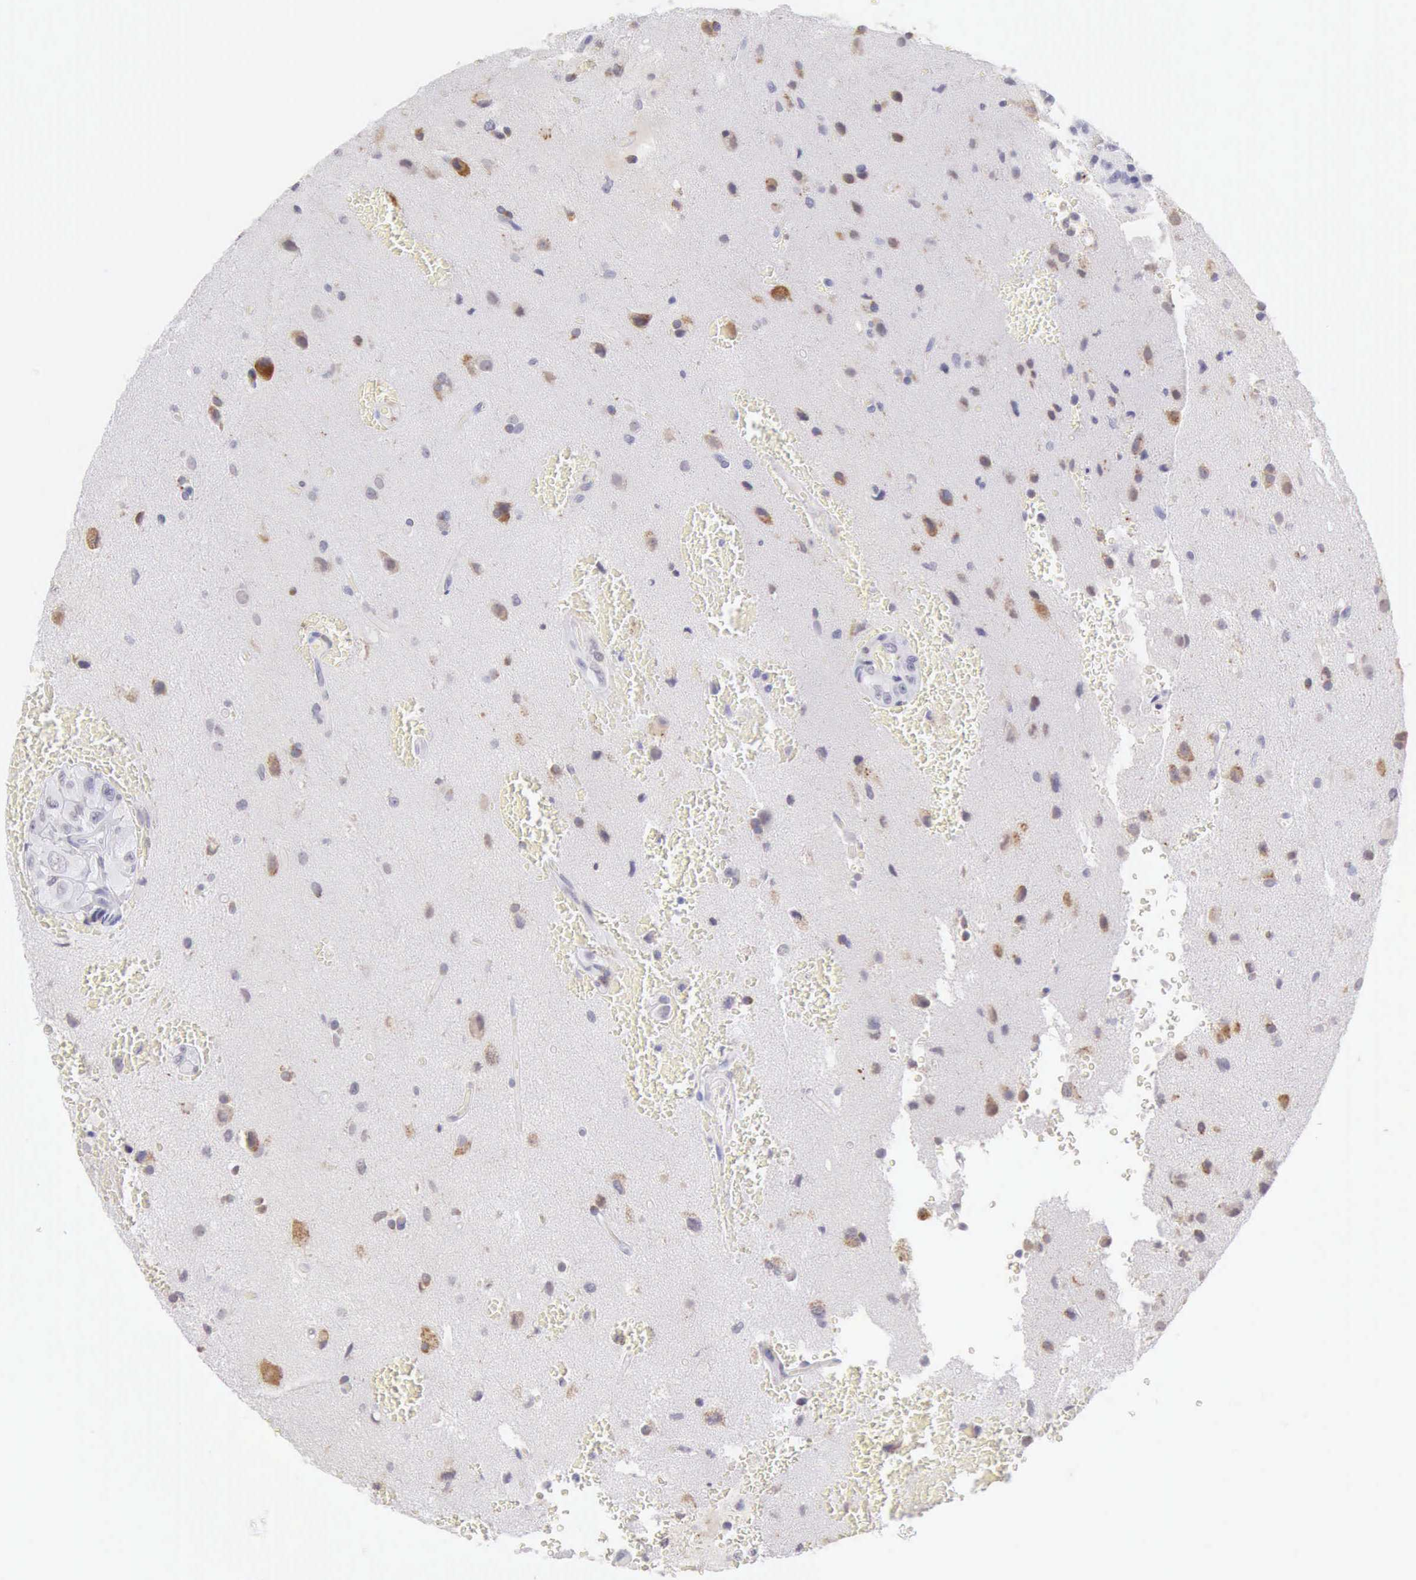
{"staining": {"intensity": "negative", "quantity": "none", "location": "none"}, "tissue": "glioma", "cell_type": "Tumor cells", "image_type": "cancer", "snomed": [{"axis": "morphology", "description": "Glioma, malignant, High grade"}, {"axis": "topography", "description": "Brain"}], "caption": "DAB immunohistochemical staining of human glioma displays no significant expression in tumor cells. The staining is performed using DAB (3,3'-diaminobenzidine) brown chromogen with nuclei counter-stained in using hematoxylin.", "gene": "RNASE1", "patient": {"sex": "male", "age": 48}}